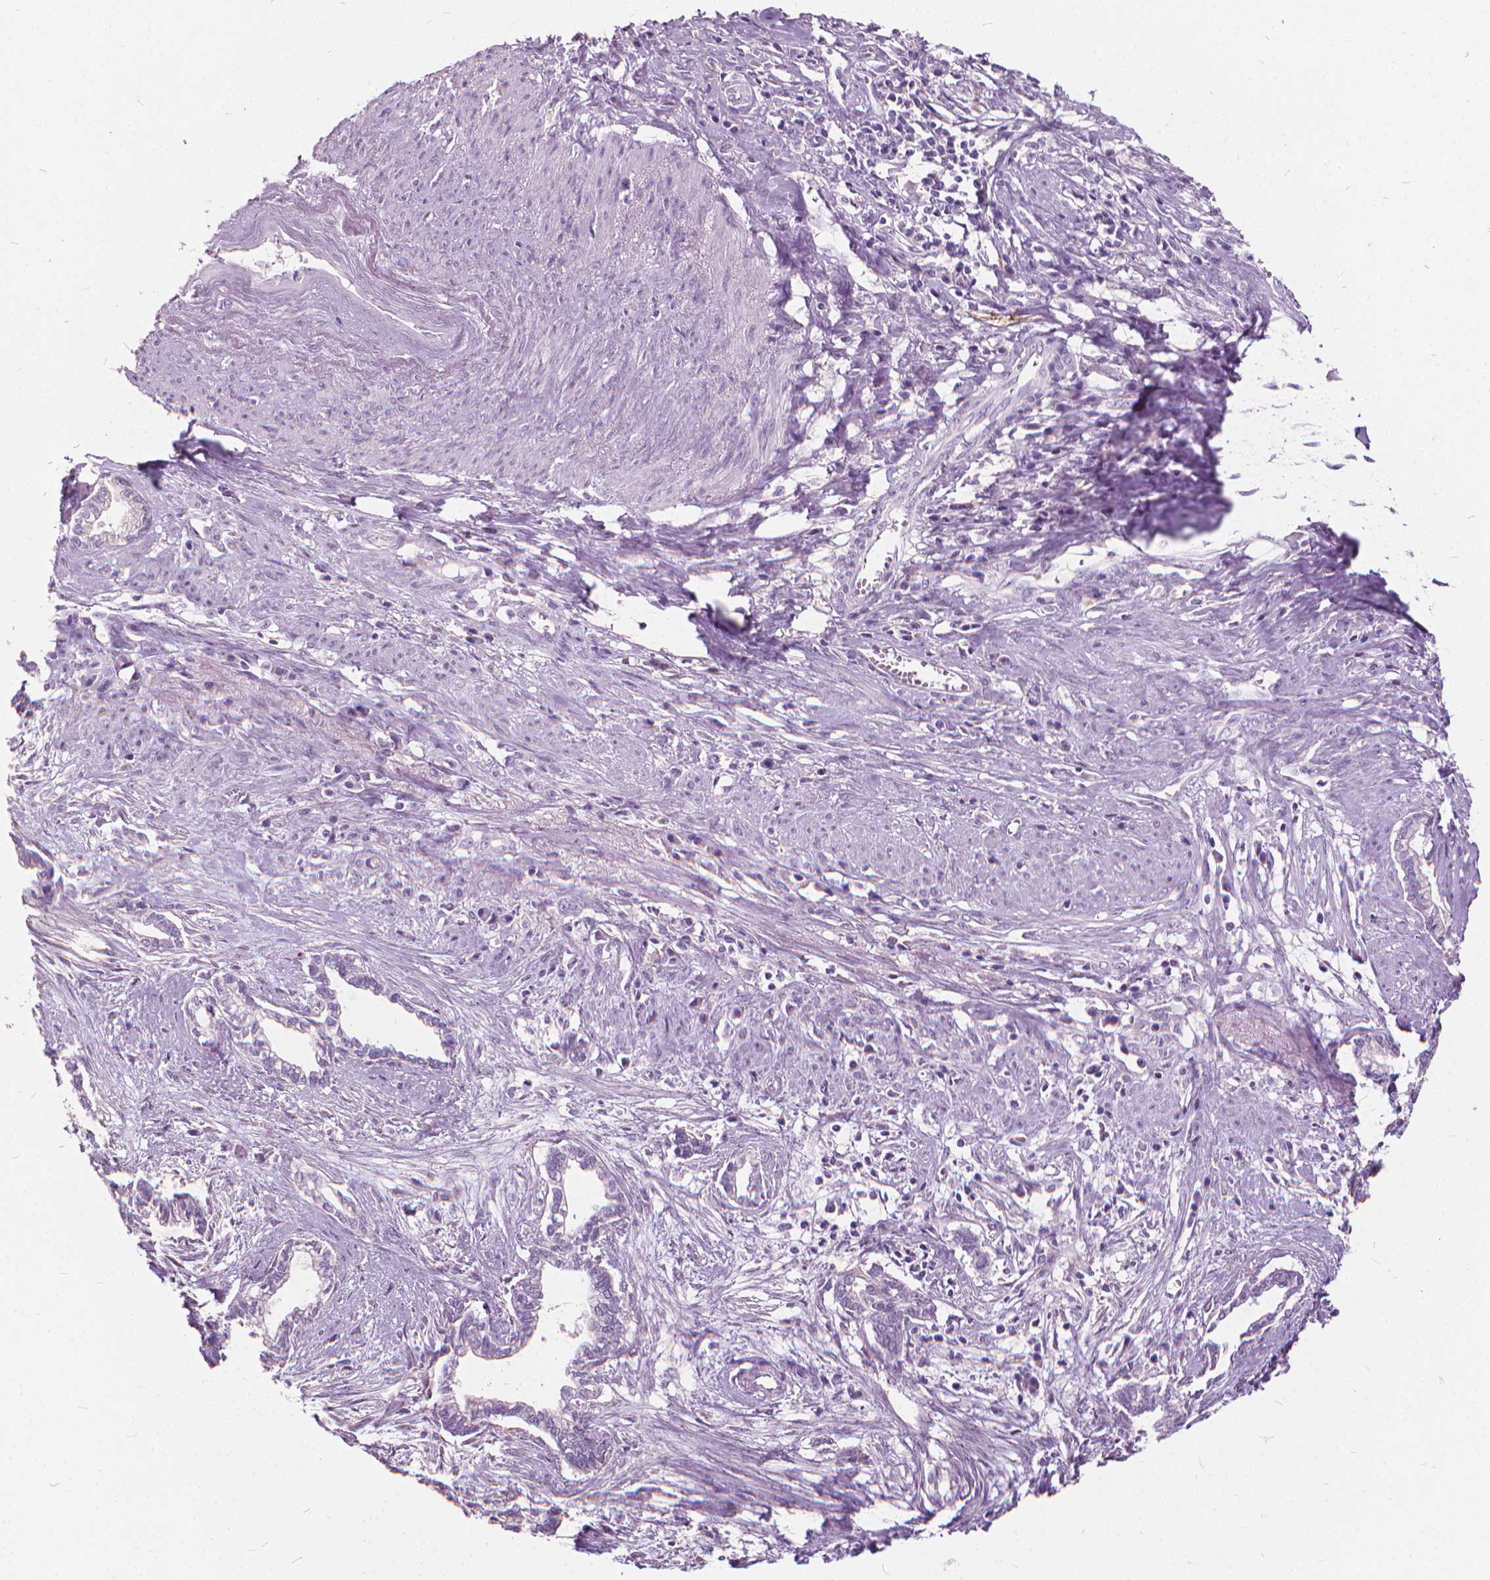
{"staining": {"intensity": "negative", "quantity": "none", "location": "none"}, "tissue": "cervical cancer", "cell_type": "Tumor cells", "image_type": "cancer", "snomed": [{"axis": "morphology", "description": "Adenocarcinoma, NOS"}, {"axis": "topography", "description": "Cervix"}], "caption": "High power microscopy micrograph of an immunohistochemistry histopathology image of cervical cancer (adenocarcinoma), revealing no significant staining in tumor cells. Nuclei are stained in blue.", "gene": "DNM1", "patient": {"sex": "female", "age": 62}}